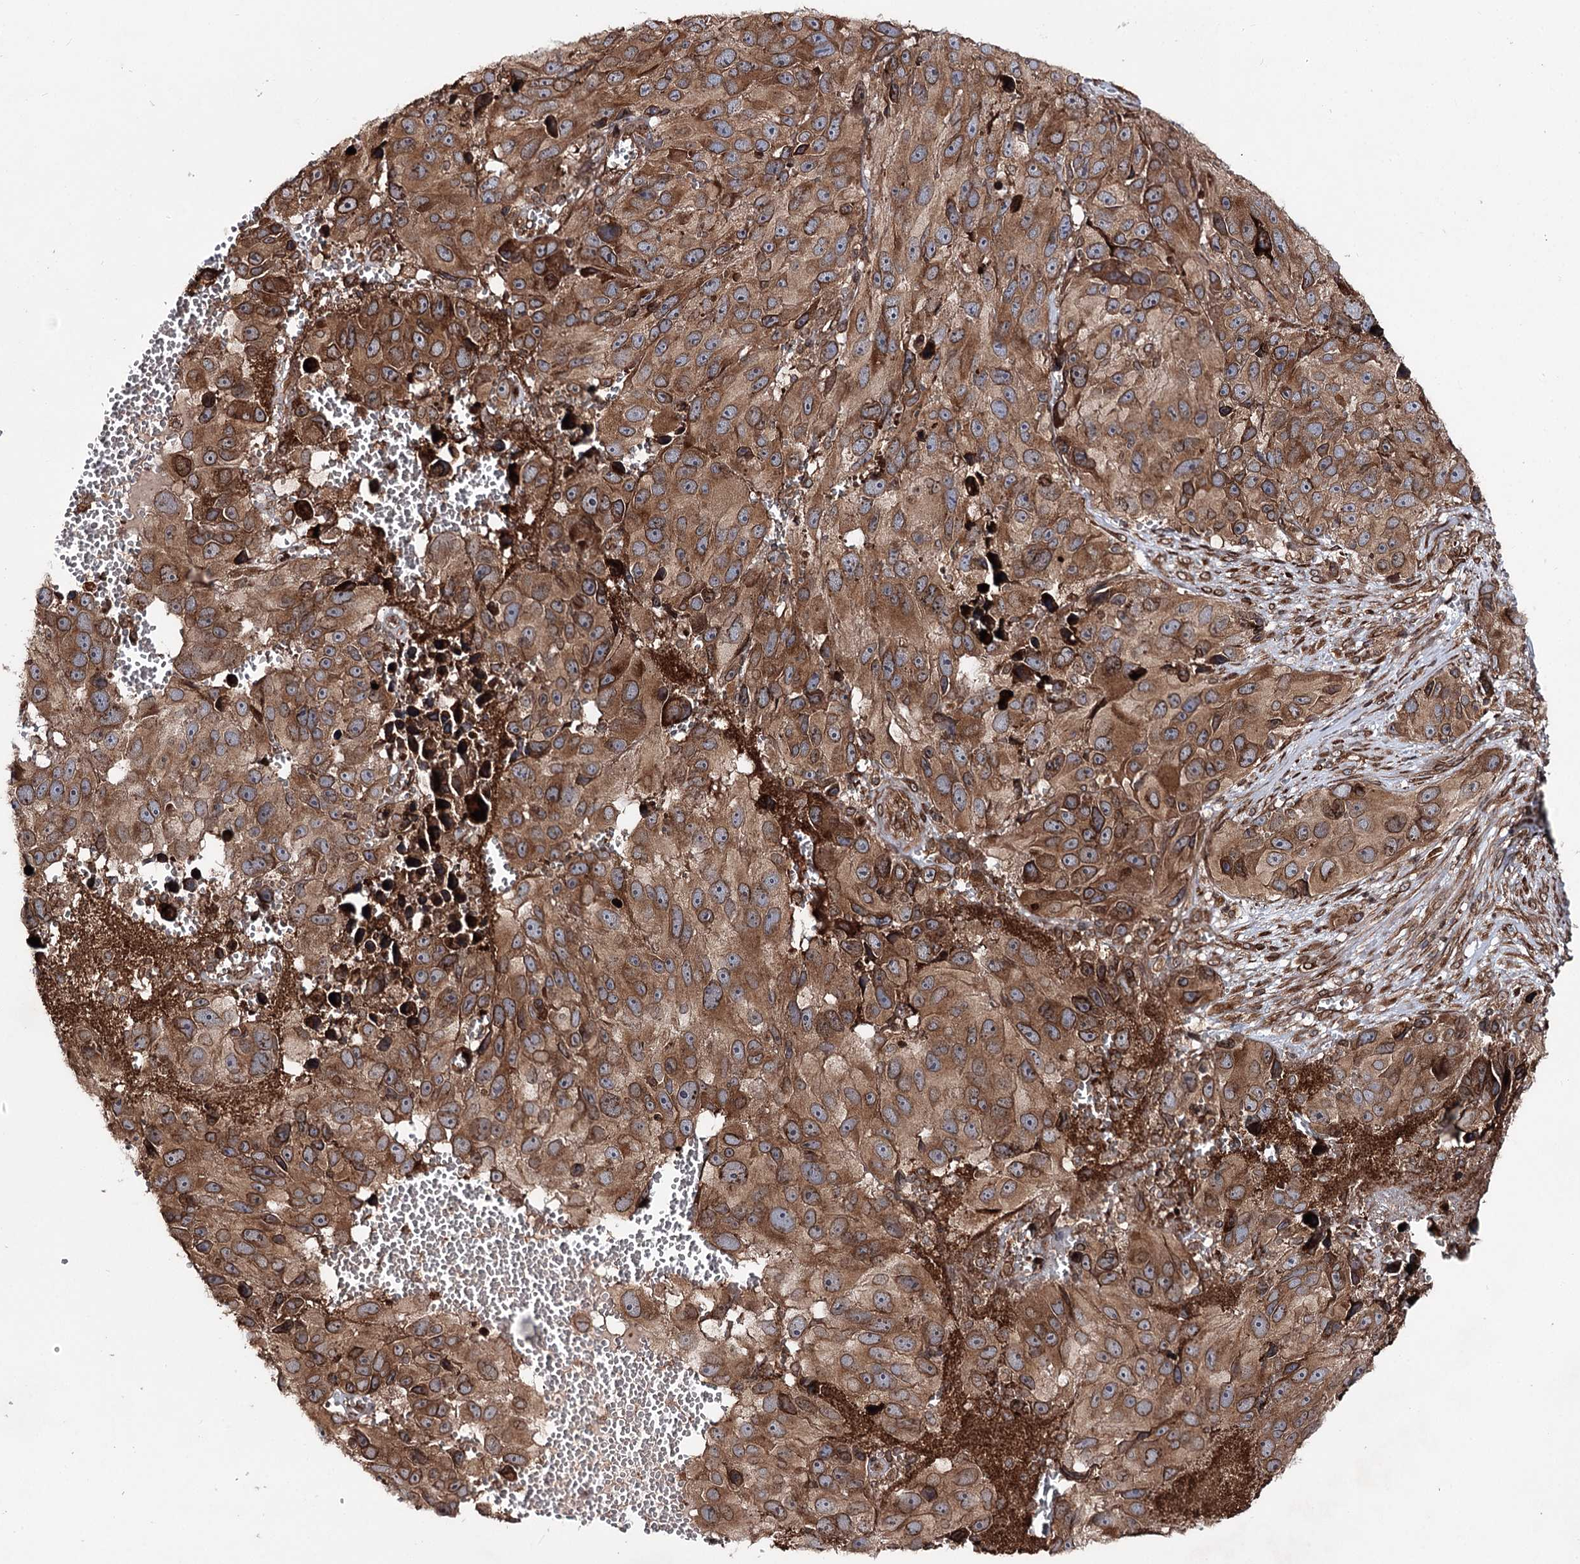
{"staining": {"intensity": "moderate", "quantity": ">75%", "location": "cytoplasmic/membranous,nuclear"}, "tissue": "melanoma", "cell_type": "Tumor cells", "image_type": "cancer", "snomed": [{"axis": "morphology", "description": "Malignant melanoma, NOS"}, {"axis": "topography", "description": "Skin"}], "caption": "A medium amount of moderate cytoplasmic/membranous and nuclear positivity is identified in about >75% of tumor cells in melanoma tissue. The protein is shown in brown color, while the nuclei are stained blue.", "gene": "FGFR1OP2", "patient": {"sex": "male", "age": 84}}